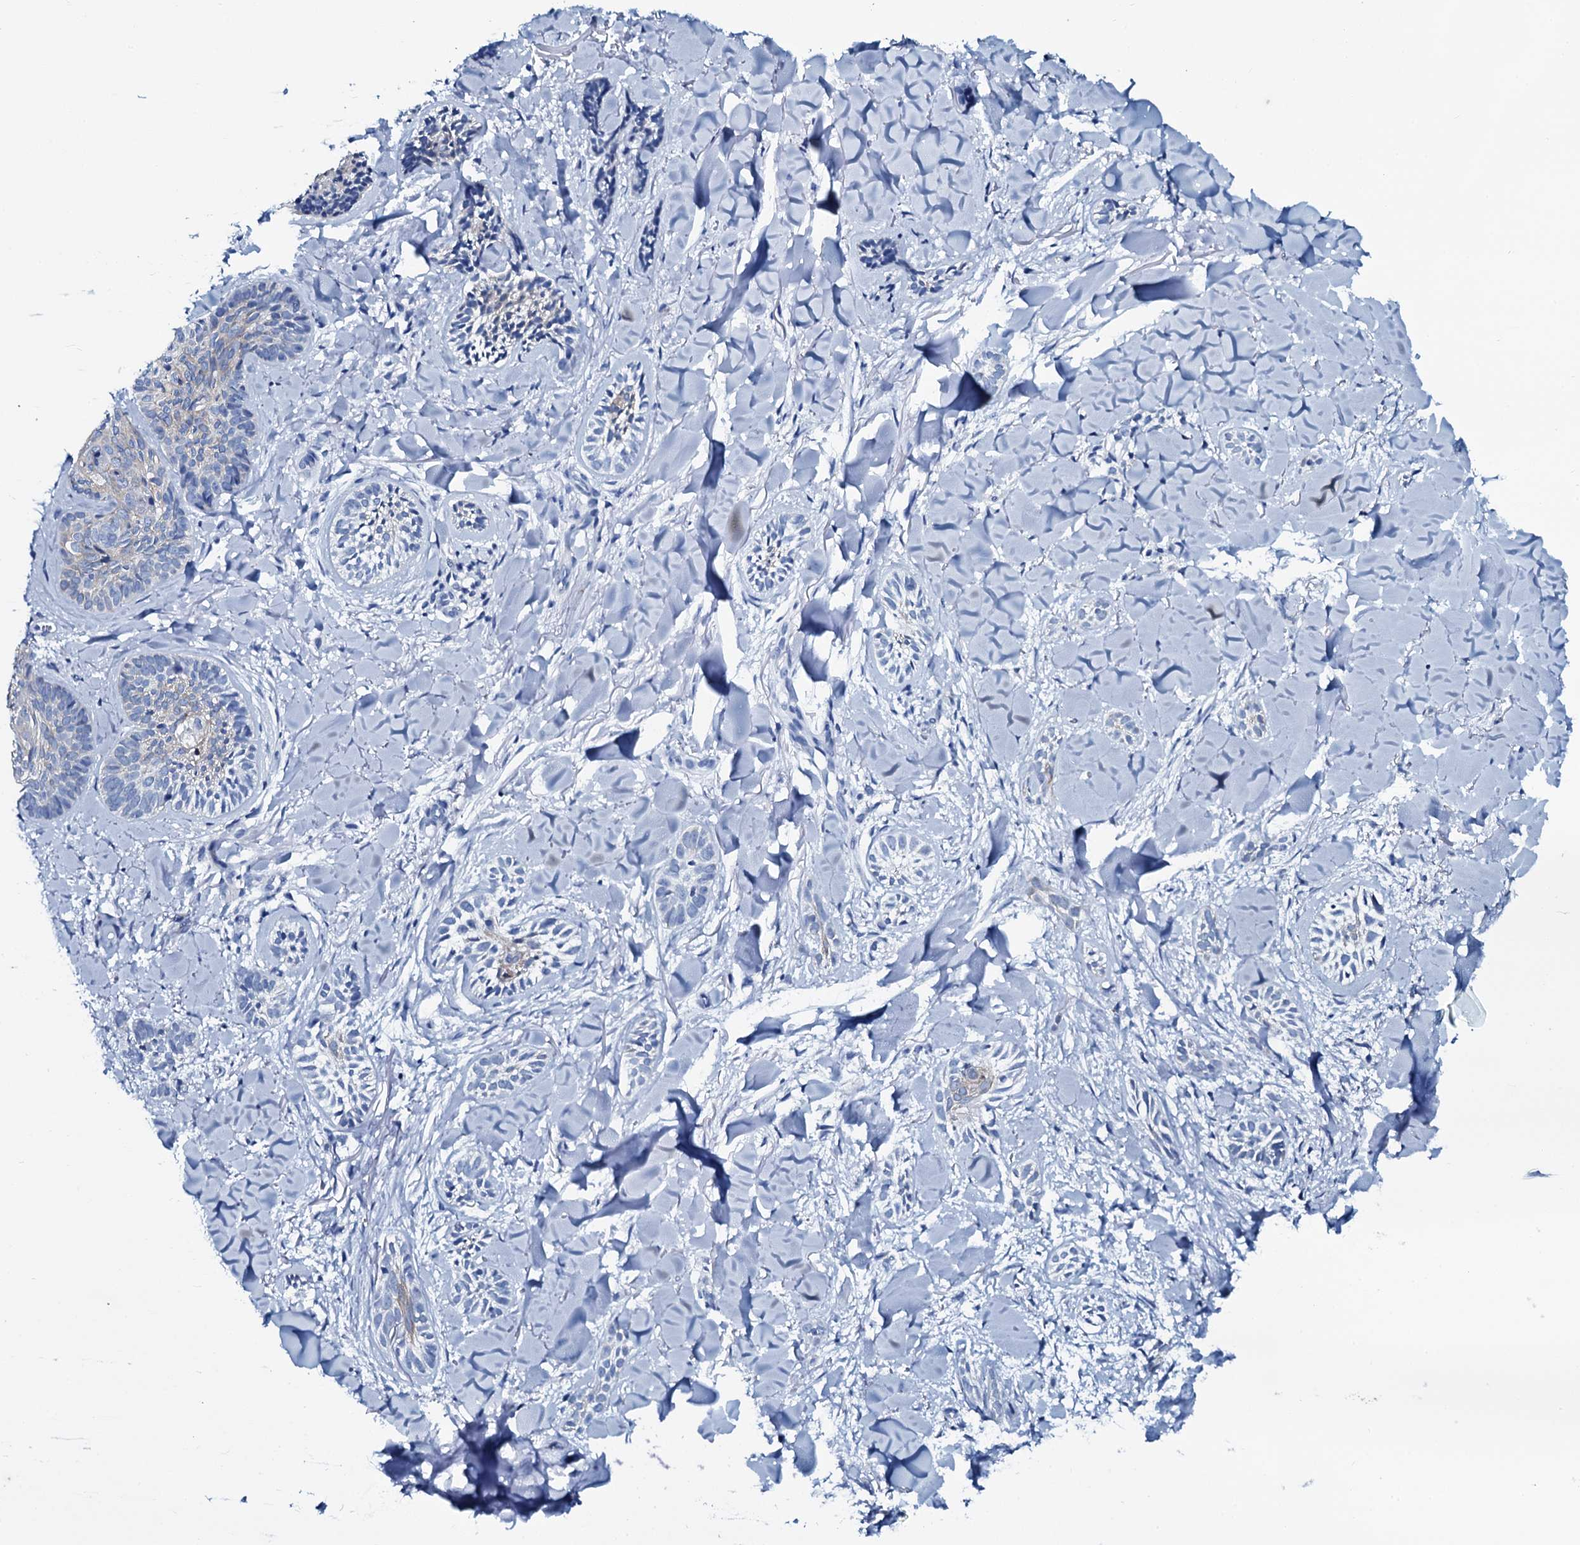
{"staining": {"intensity": "negative", "quantity": "none", "location": "none"}, "tissue": "skin cancer", "cell_type": "Tumor cells", "image_type": "cancer", "snomed": [{"axis": "morphology", "description": "Basal cell carcinoma"}, {"axis": "topography", "description": "Skin"}], "caption": "Immunohistochemistry (IHC) image of neoplastic tissue: human skin cancer stained with DAB displays no significant protein staining in tumor cells.", "gene": "SLC4A7", "patient": {"sex": "female", "age": 59}}